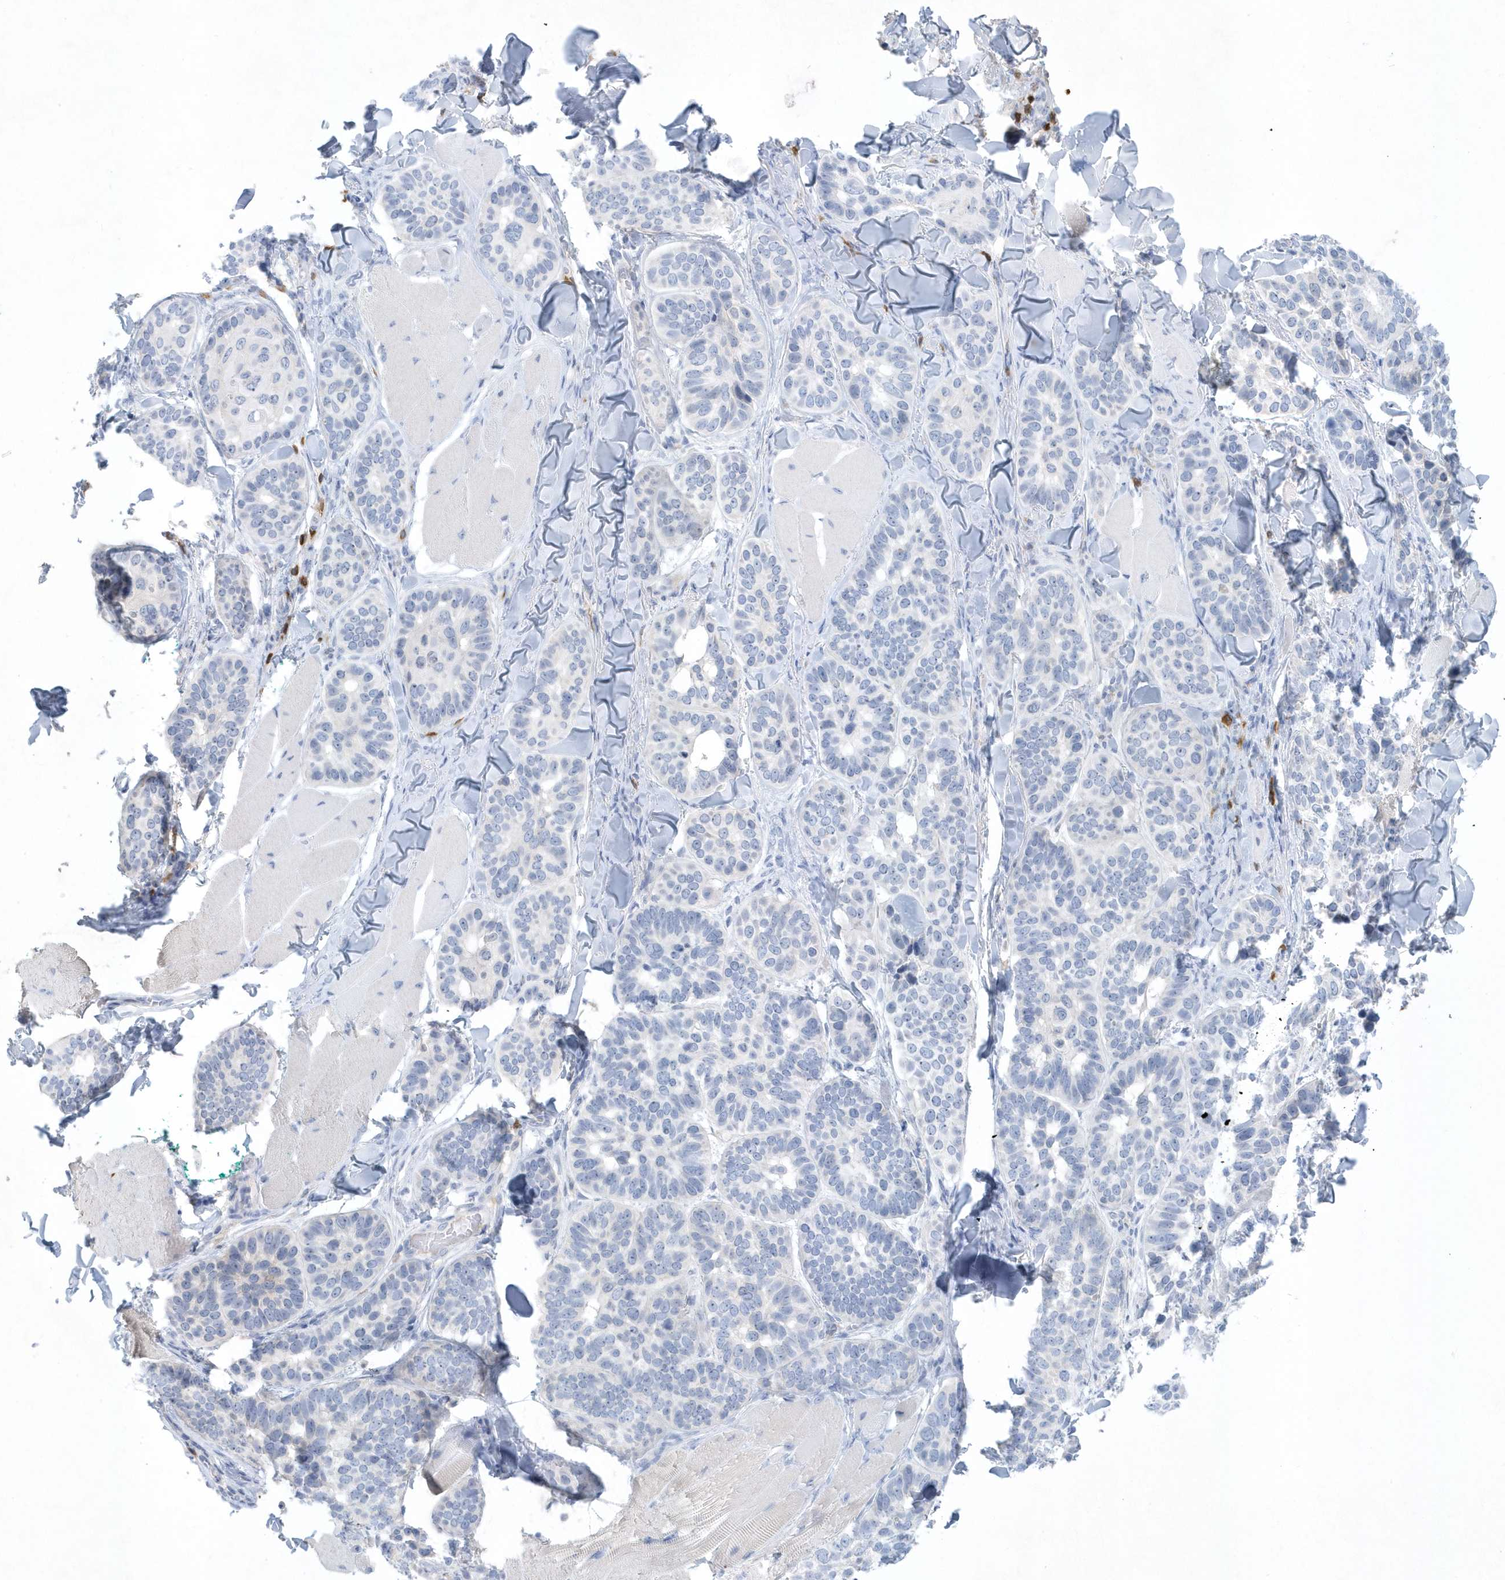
{"staining": {"intensity": "negative", "quantity": "none", "location": "none"}, "tissue": "skin cancer", "cell_type": "Tumor cells", "image_type": "cancer", "snomed": [{"axis": "morphology", "description": "Basal cell carcinoma"}, {"axis": "topography", "description": "Skin"}], "caption": "IHC photomicrograph of neoplastic tissue: skin cancer stained with DAB (3,3'-diaminobenzidine) displays no significant protein expression in tumor cells. Nuclei are stained in blue.", "gene": "PSD4", "patient": {"sex": "male", "age": 62}}